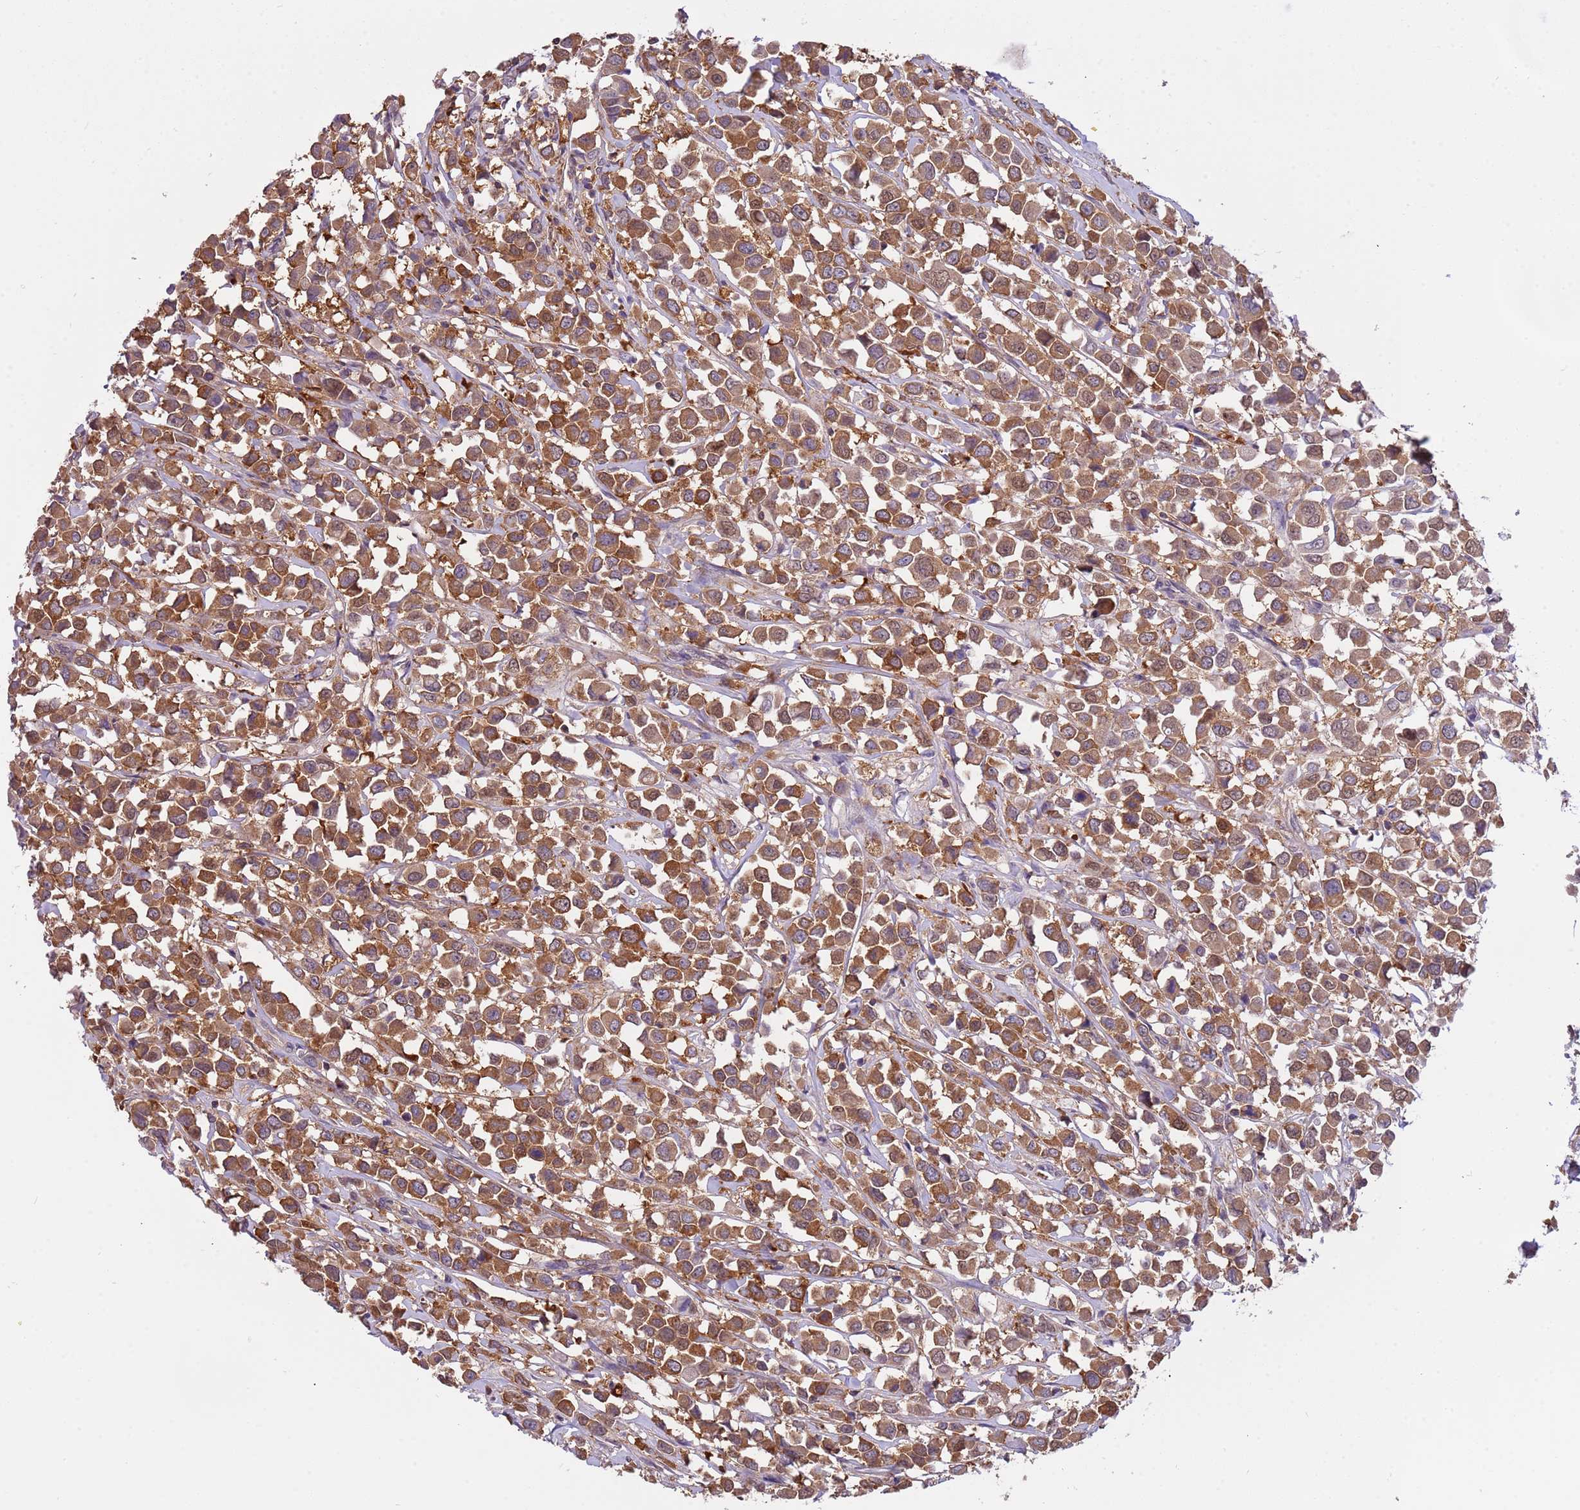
{"staining": {"intensity": "strong", "quantity": ">75%", "location": "cytoplasmic/membranous"}, "tissue": "breast cancer", "cell_type": "Tumor cells", "image_type": "cancer", "snomed": [{"axis": "morphology", "description": "Duct carcinoma"}, {"axis": "topography", "description": "Breast"}], "caption": "A high-resolution image shows IHC staining of breast cancer, which displays strong cytoplasmic/membranous positivity in about >75% of tumor cells.", "gene": "STIP1", "patient": {"sex": "female", "age": 61}}